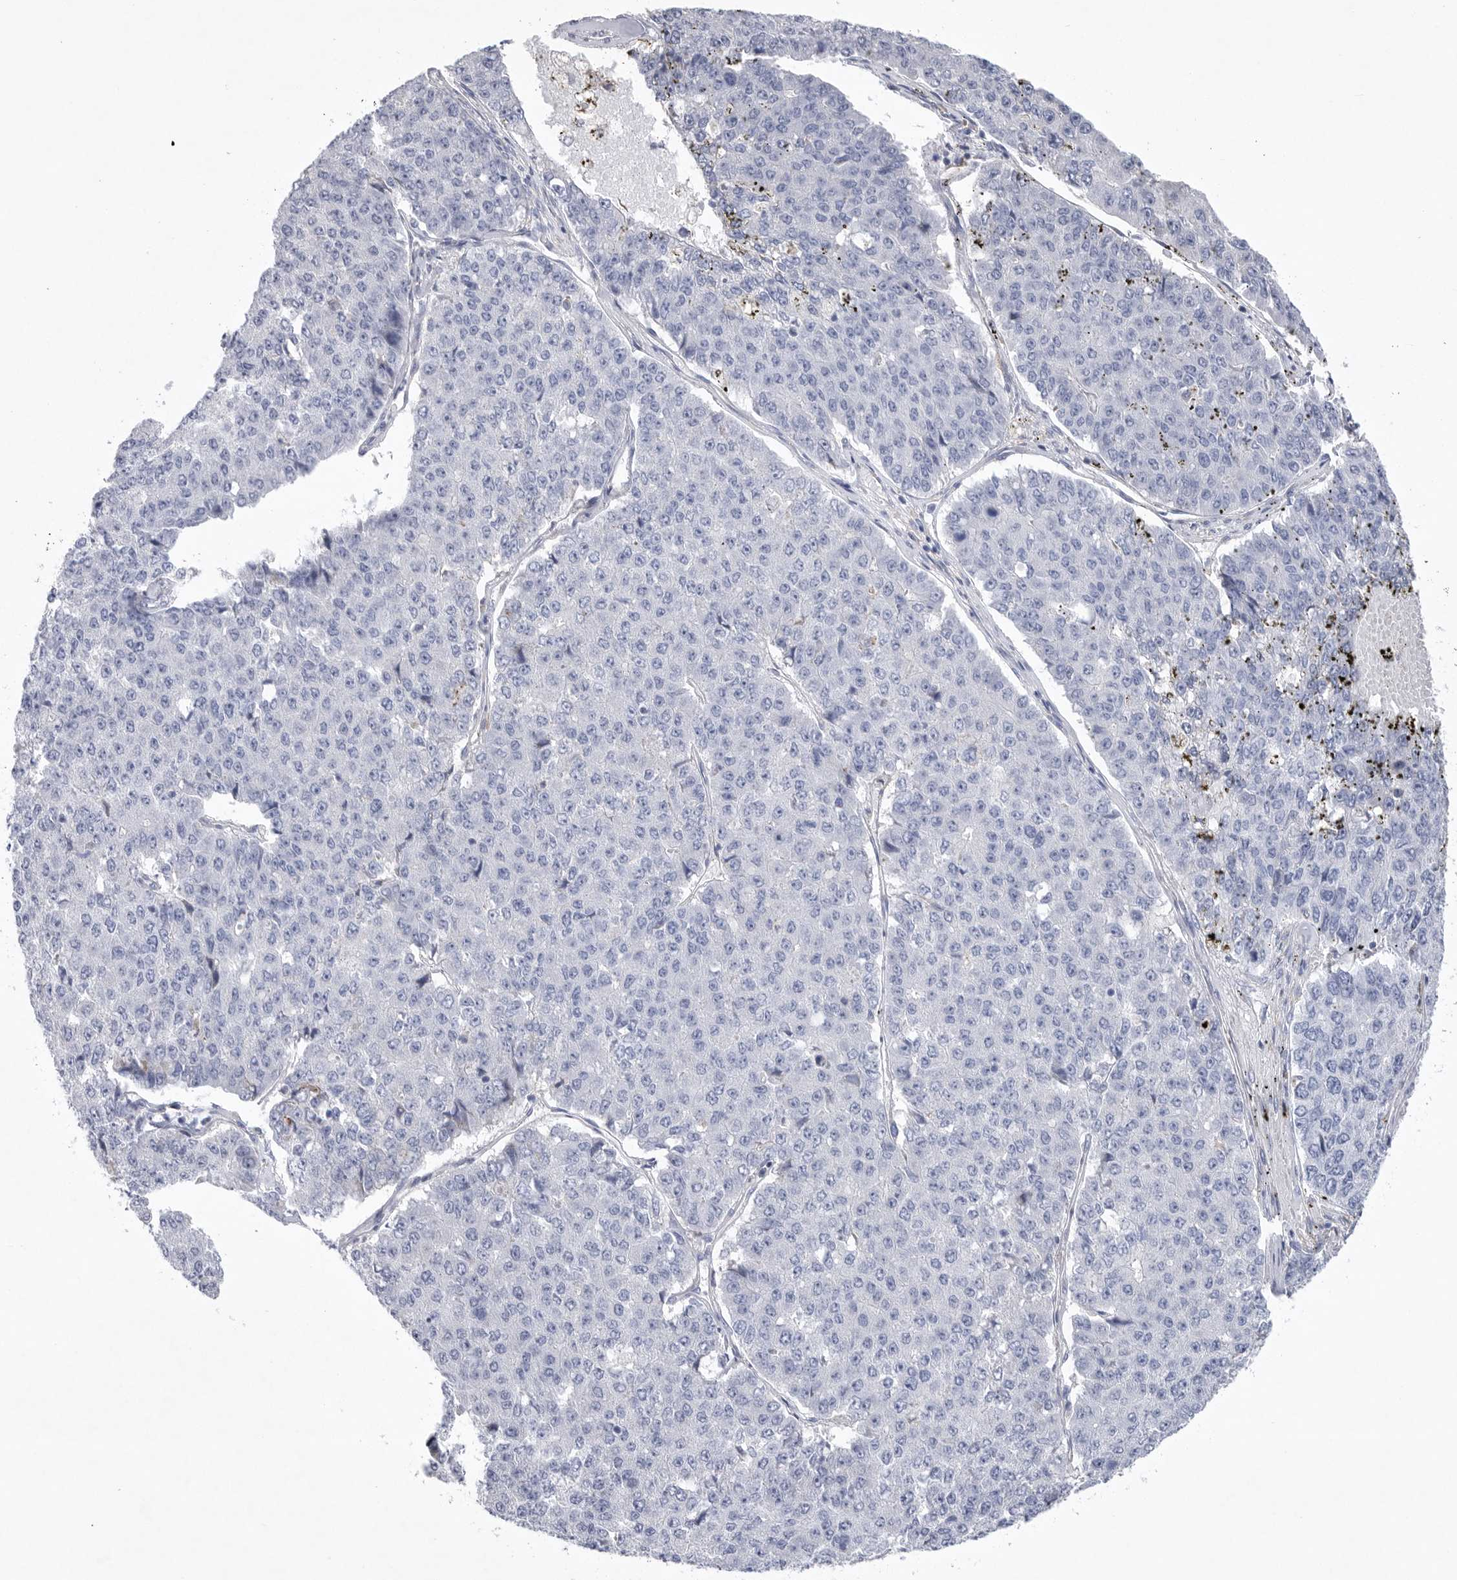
{"staining": {"intensity": "negative", "quantity": "none", "location": "none"}, "tissue": "pancreatic cancer", "cell_type": "Tumor cells", "image_type": "cancer", "snomed": [{"axis": "morphology", "description": "Adenocarcinoma, NOS"}, {"axis": "topography", "description": "Pancreas"}], "caption": "There is no significant positivity in tumor cells of pancreatic cancer. (Stains: DAB (3,3'-diaminobenzidine) IHC with hematoxylin counter stain, Microscopy: brightfield microscopy at high magnification).", "gene": "CAMK2B", "patient": {"sex": "male", "age": 50}}